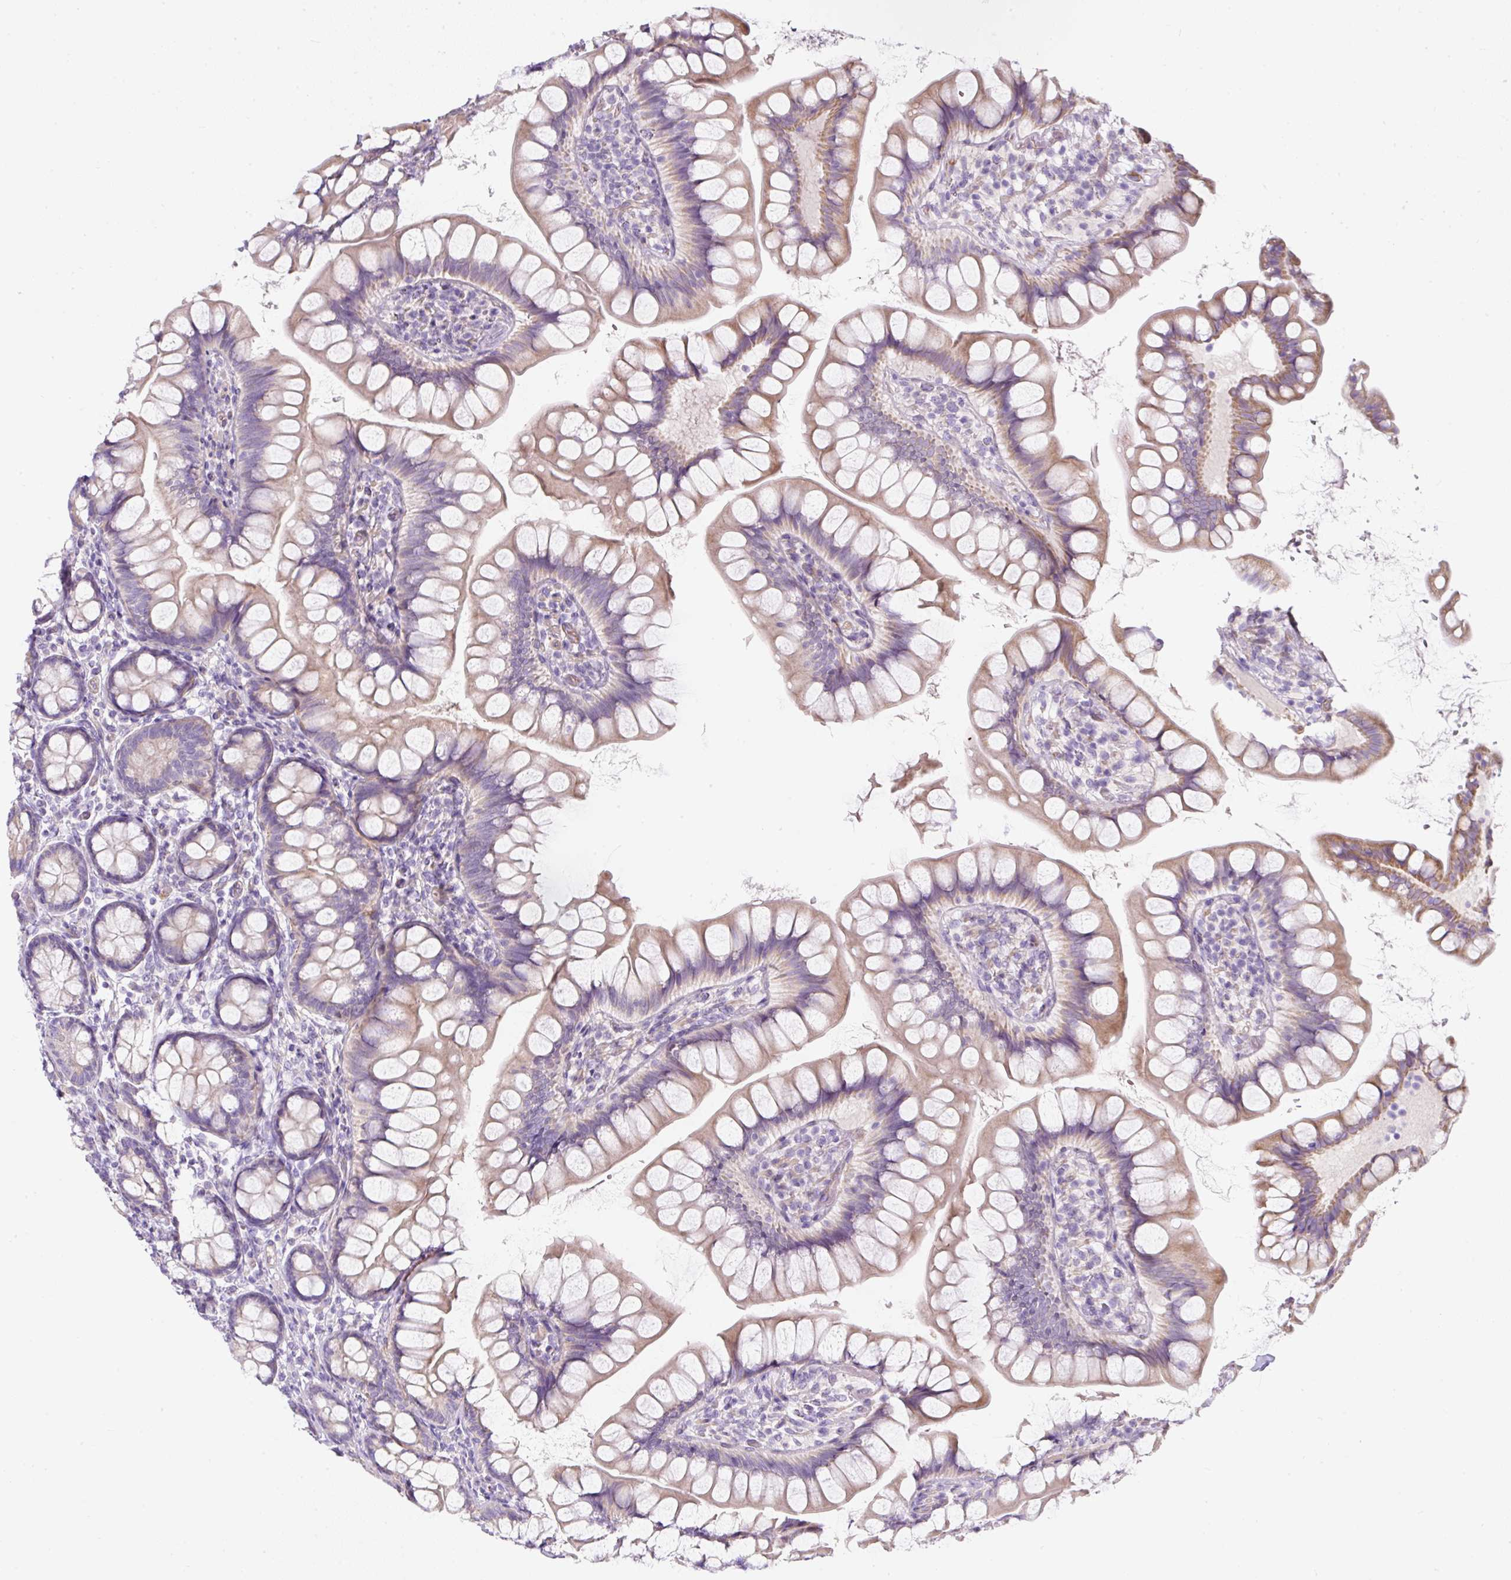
{"staining": {"intensity": "strong", "quantity": "25%-75%", "location": "cytoplasmic/membranous"}, "tissue": "small intestine", "cell_type": "Glandular cells", "image_type": "normal", "snomed": [{"axis": "morphology", "description": "Normal tissue, NOS"}, {"axis": "topography", "description": "Small intestine"}], "caption": "Small intestine stained with DAB immunohistochemistry (IHC) exhibits high levels of strong cytoplasmic/membranous expression in approximately 25%-75% of glandular cells.", "gene": "ERAP2", "patient": {"sex": "male", "age": 70}}